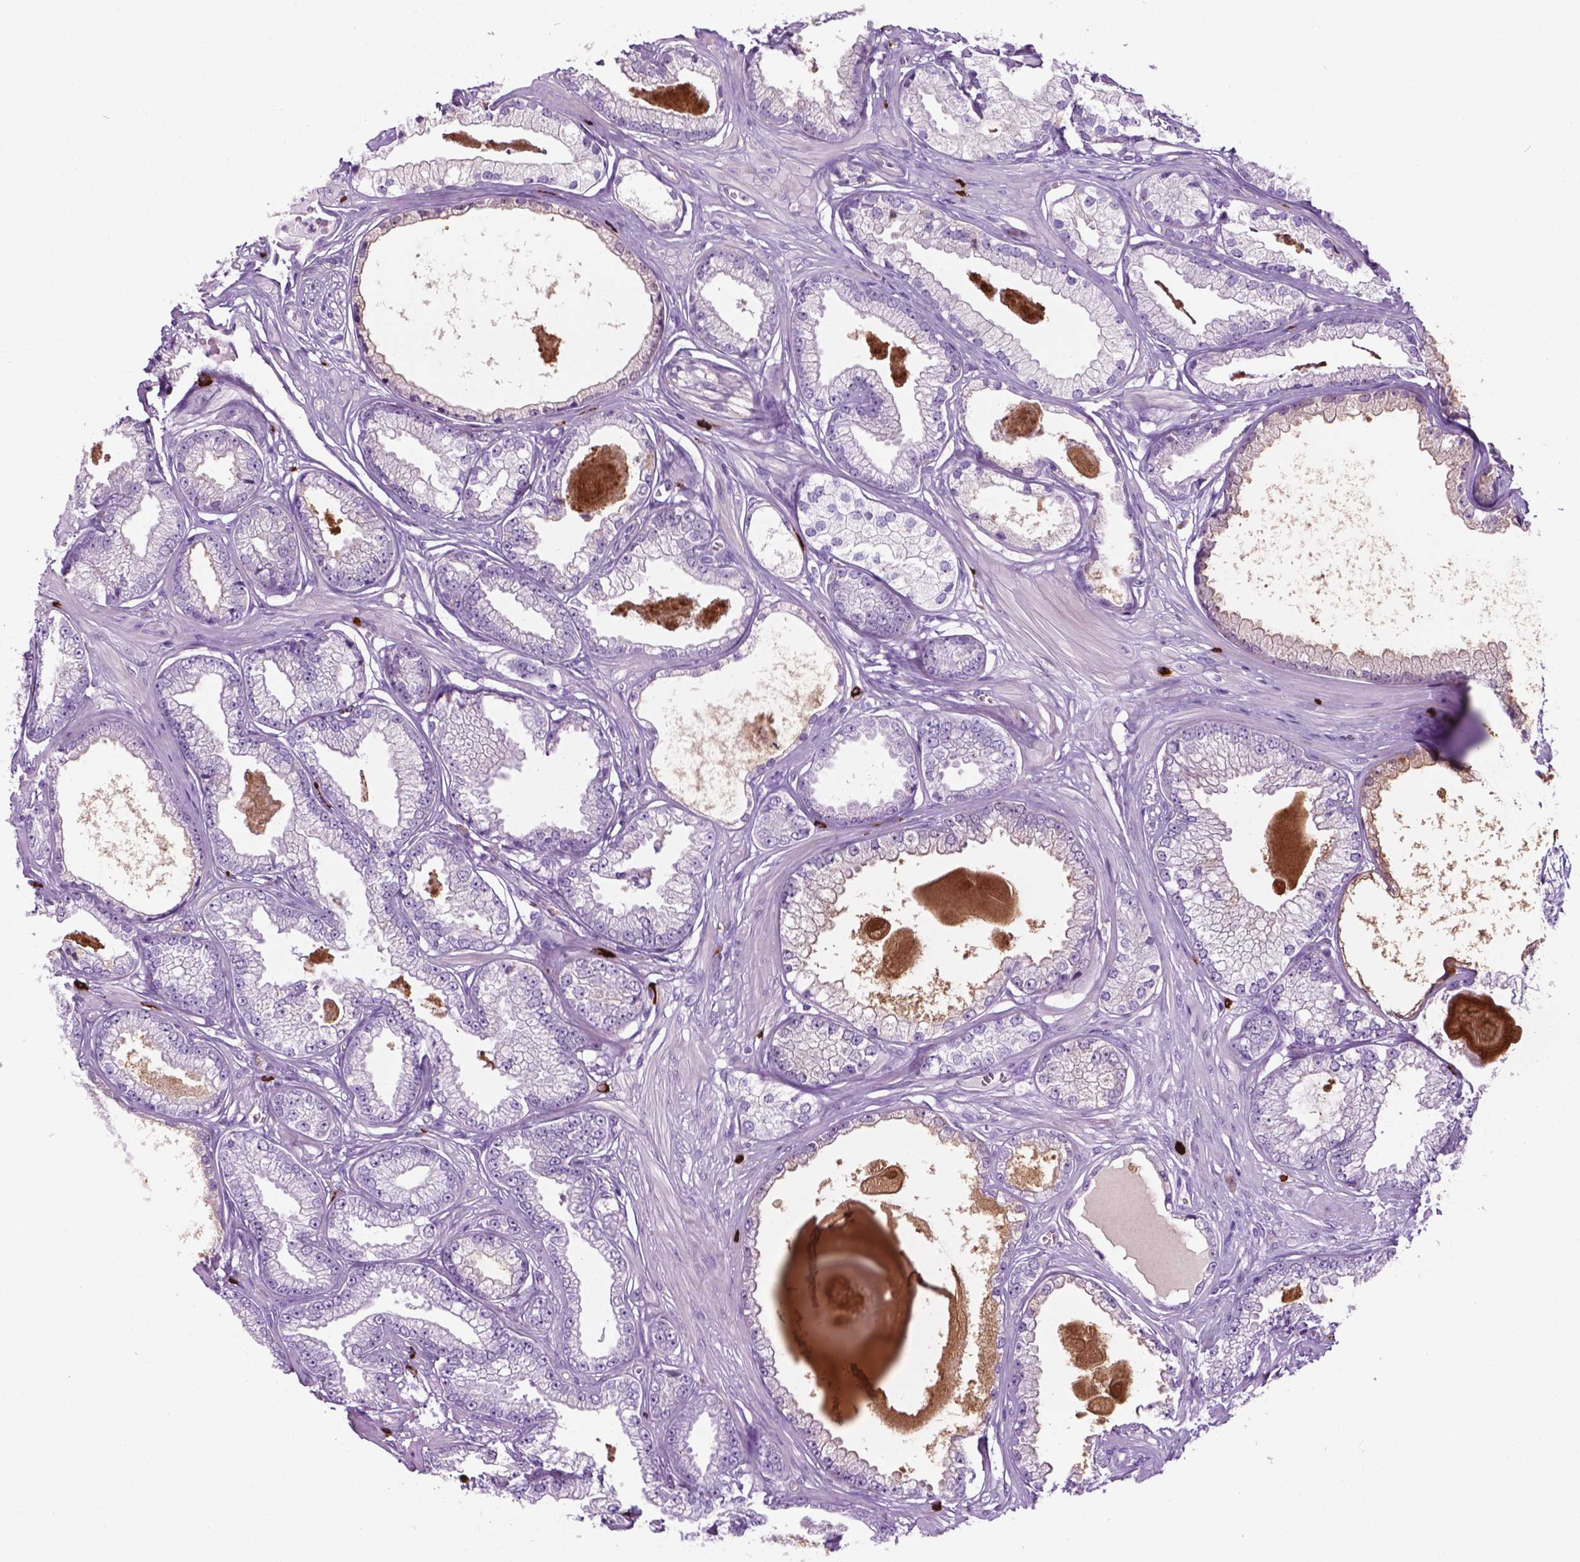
{"staining": {"intensity": "negative", "quantity": "none", "location": "none"}, "tissue": "prostate cancer", "cell_type": "Tumor cells", "image_type": "cancer", "snomed": [{"axis": "morphology", "description": "Adenocarcinoma, Low grade"}, {"axis": "topography", "description": "Prostate"}], "caption": "Immunohistochemistry (IHC) of human prostate cancer demonstrates no expression in tumor cells. (DAB (3,3'-diaminobenzidine) immunohistochemistry (IHC), high magnification).", "gene": "SPECC1L", "patient": {"sex": "male", "age": 64}}